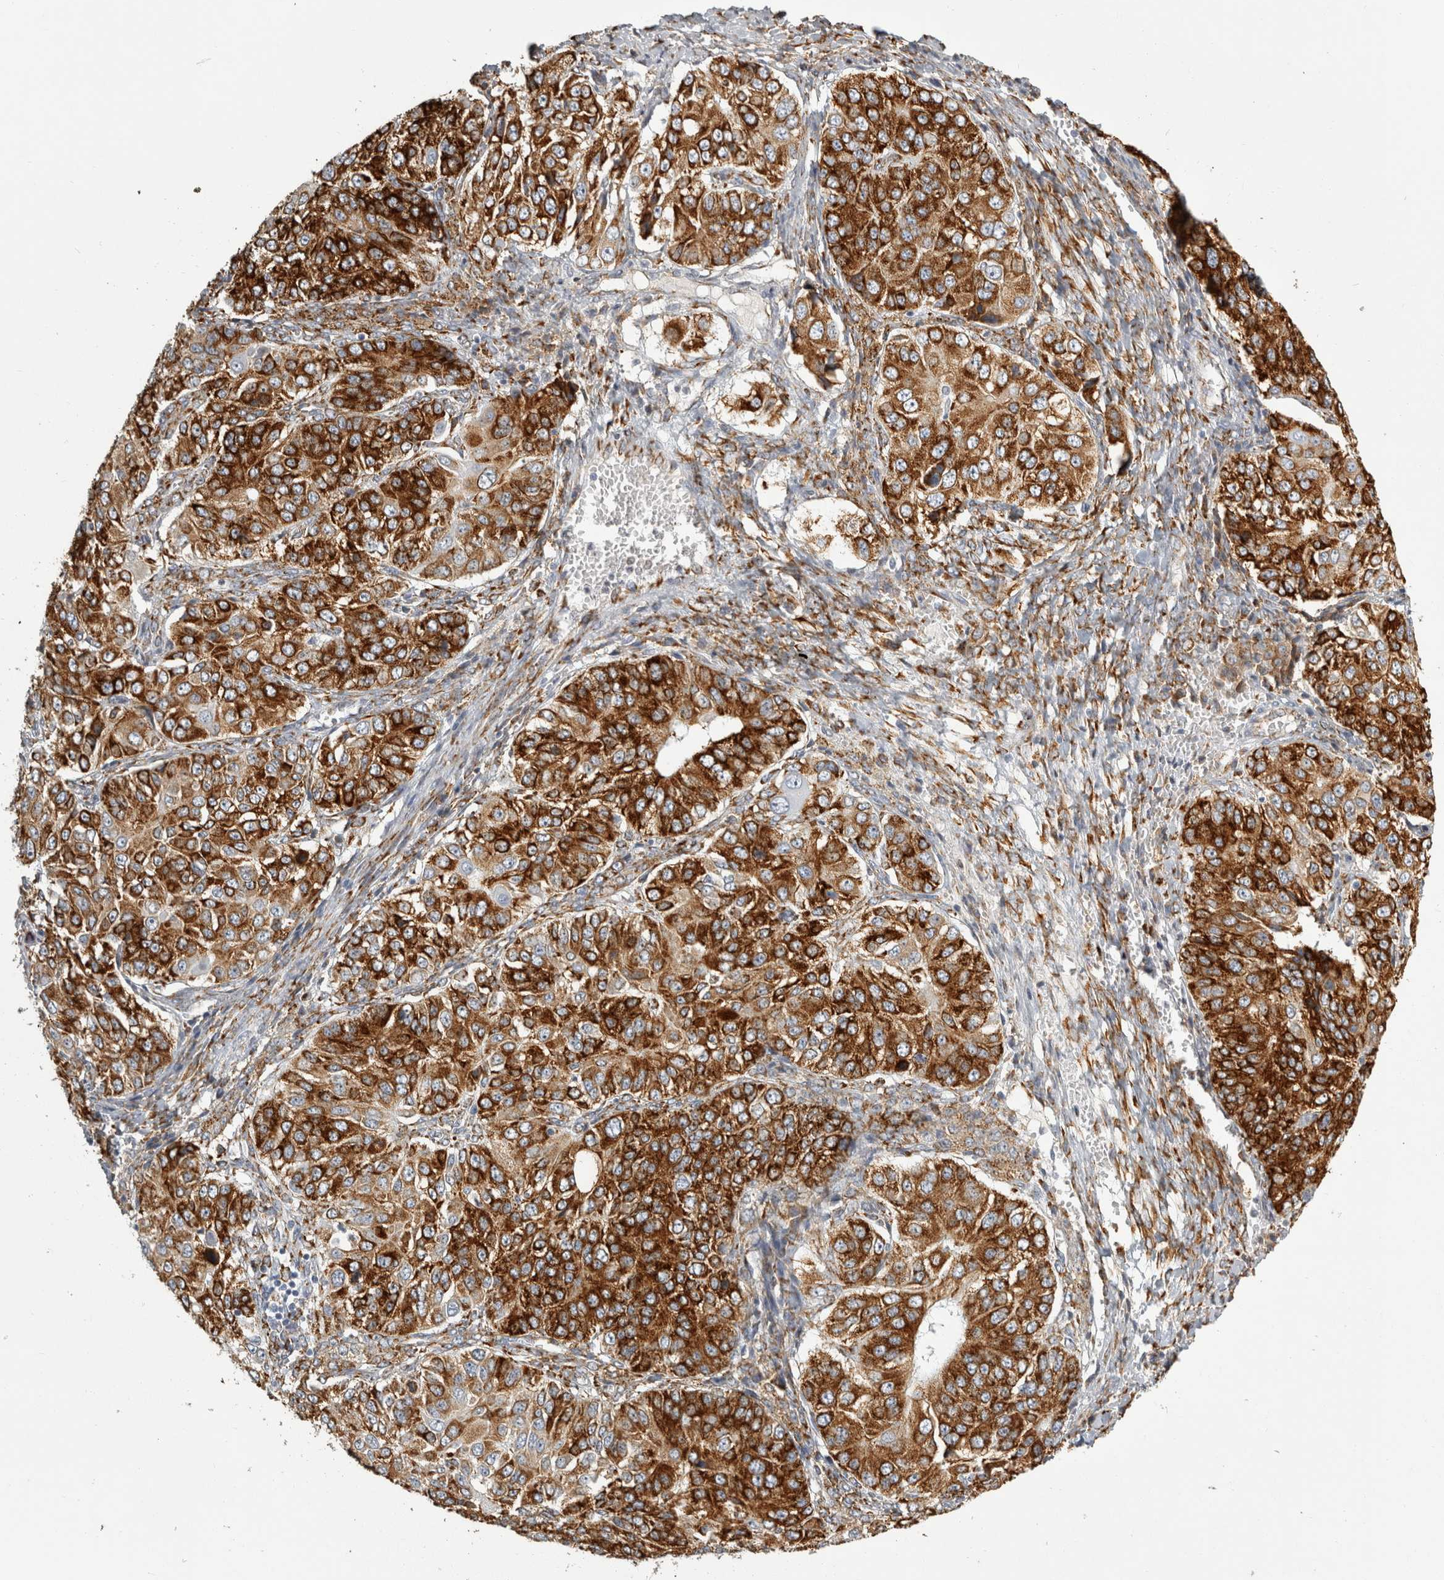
{"staining": {"intensity": "strong", "quantity": ">75%", "location": "cytoplasmic/membranous"}, "tissue": "ovarian cancer", "cell_type": "Tumor cells", "image_type": "cancer", "snomed": [{"axis": "morphology", "description": "Carcinoma, endometroid"}, {"axis": "topography", "description": "Ovary"}], "caption": "Tumor cells show high levels of strong cytoplasmic/membranous positivity in about >75% of cells in human endometroid carcinoma (ovarian). The protein is stained brown, and the nuclei are stained in blue (DAB IHC with brightfield microscopy, high magnification).", "gene": "OSTN", "patient": {"sex": "female", "age": 51}}